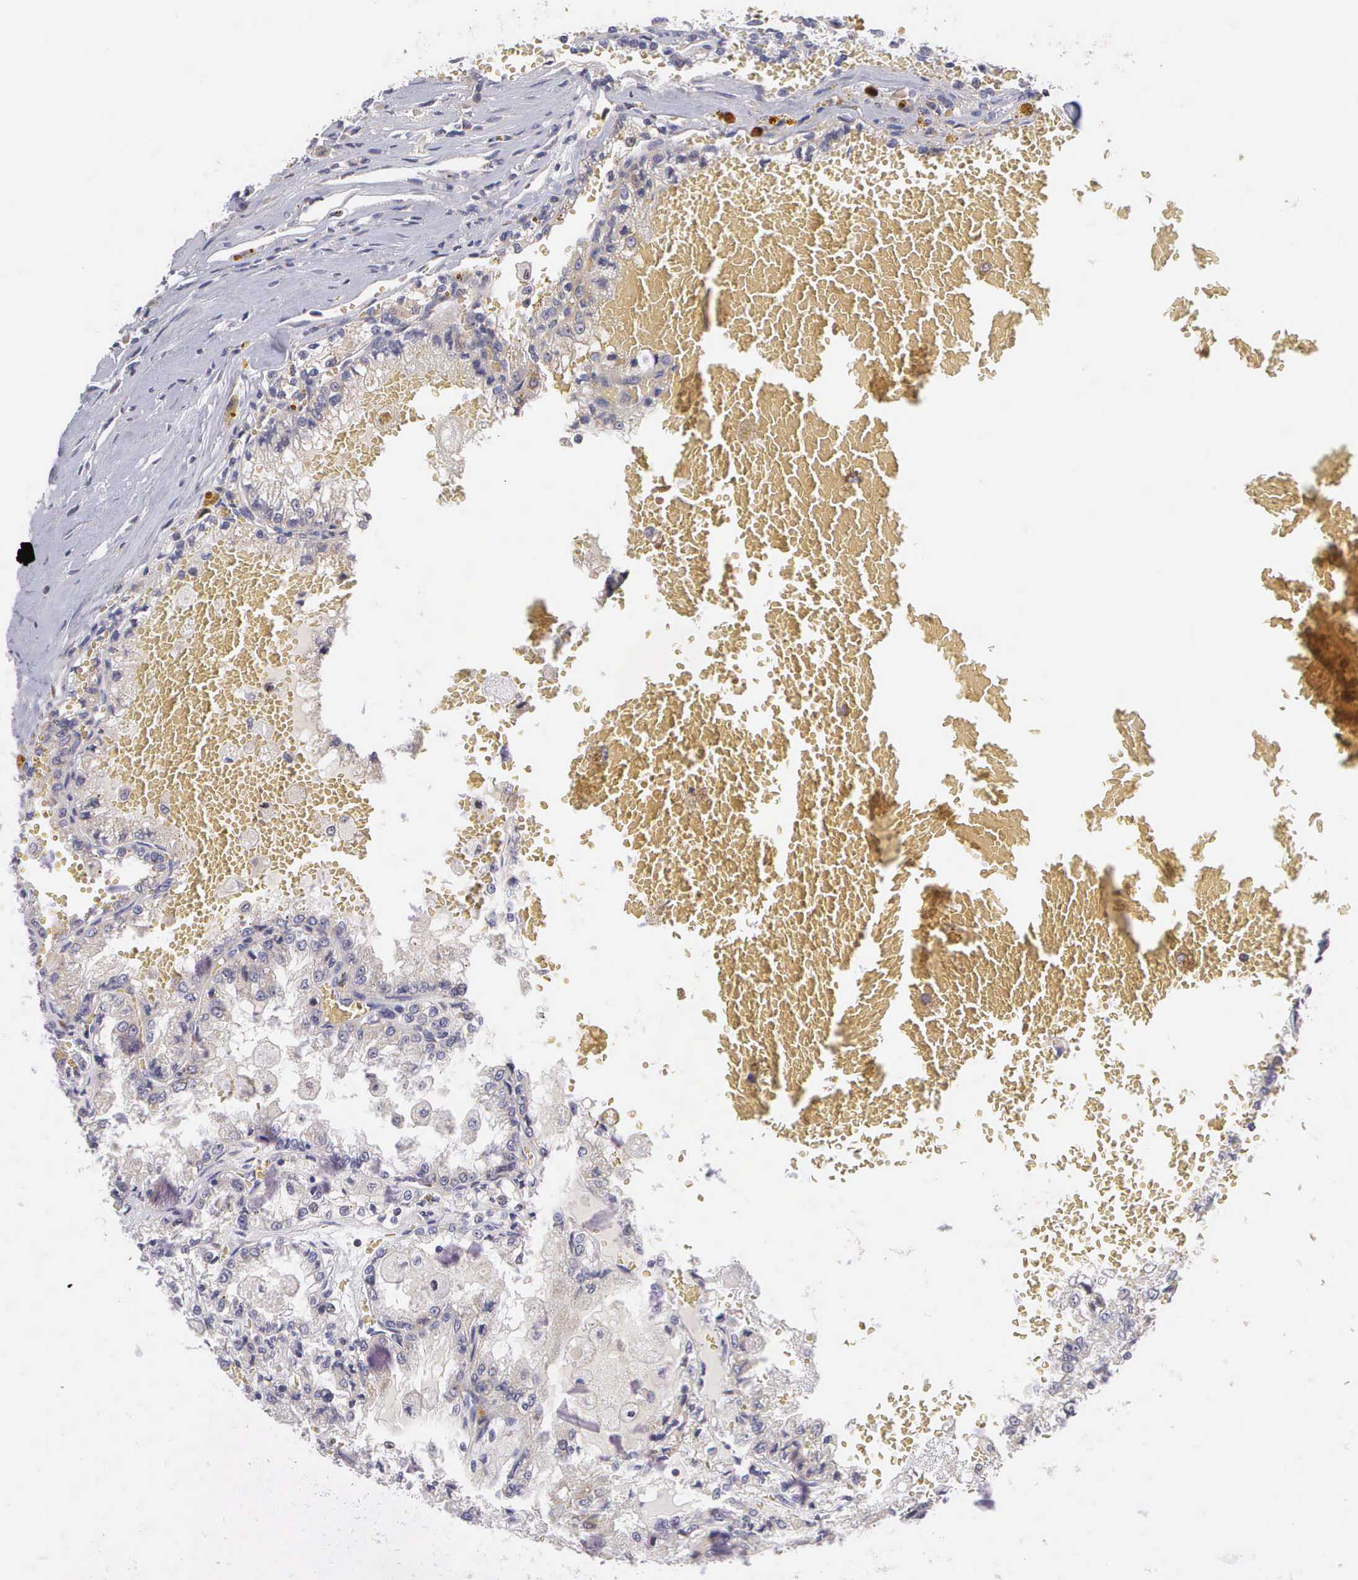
{"staining": {"intensity": "negative", "quantity": "none", "location": "none"}, "tissue": "renal cancer", "cell_type": "Tumor cells", "image_type": "cancer", "snomed": [{"axis": "morphology", "description": "Adenocarcinoma, NOS"}, {"axis": "topography", "description": "Kidney"}], "caption": "Immunohistochemistry (IHC) histopathology image of neoplastic tissue: renal adenocarcinoma stained with DAB (3,3'-diaminobenzidine) shows no significant protein expression in tumor cells. (DAB IHC, high magnification).", "gene": "GRIPAP1", "patient": {"sex": "female", "age": 56}}